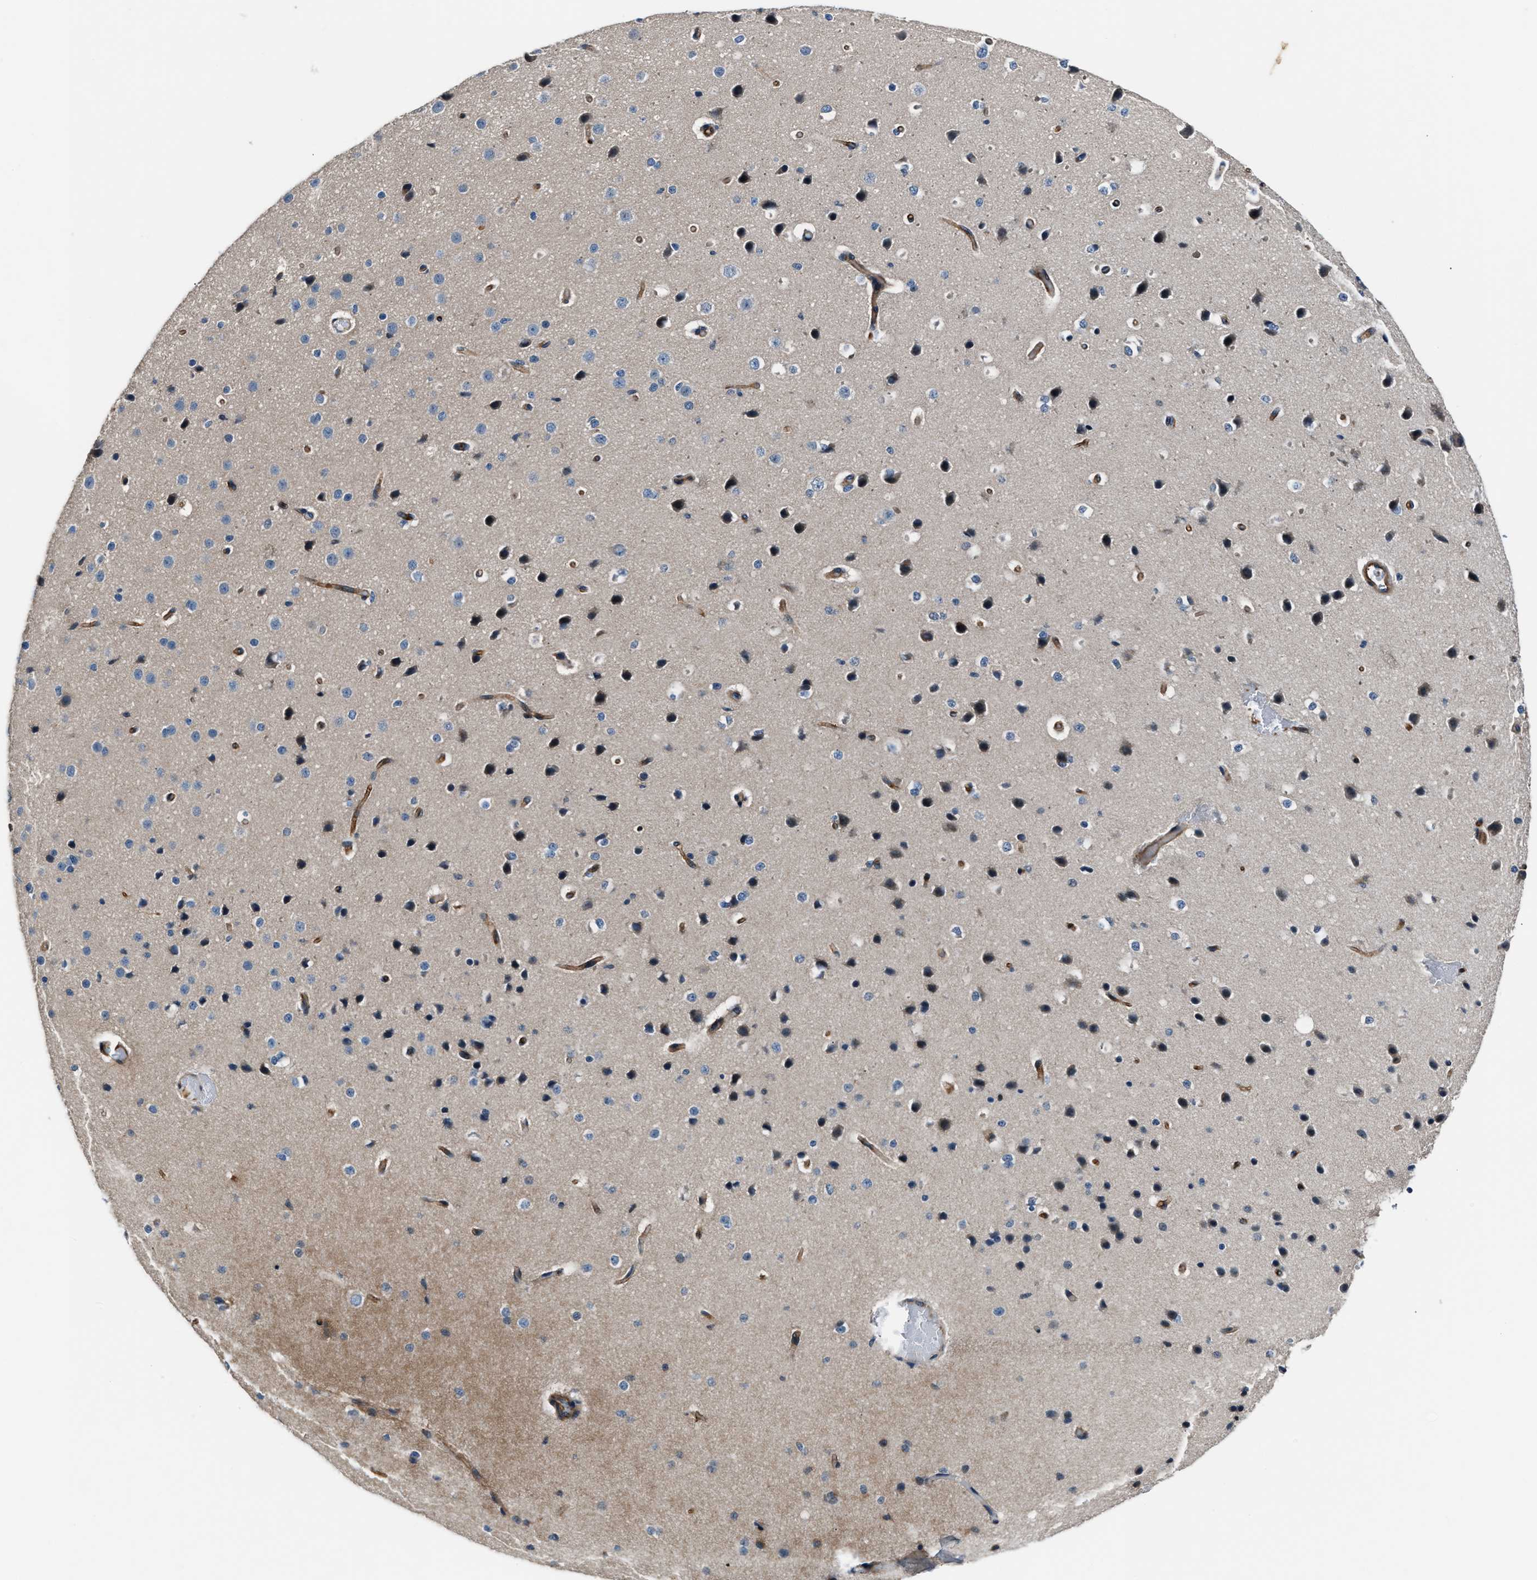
{"staining": {"intensity": "negative", "quantity": "none", "location": "none"}, "tissue": "cerebral cortex", "cell_type": "Endothelial cells", "image_type": "normal", "snomed": [{"axis": "morphology", "description": "Normal tissue, NOS"}, {"axis": "morphology", "description": "Developmental malformation"}, {"axis": "topography", "description": "Cerebral cortex"}], "caption": "IHC image of normal cerebral cortex: cerebral cortex stained with DAB demonstrates no significant protein staining in endothelial cells. Nuclei are stained in blue.", "gene": "MPDZ", "patient": {"sex": "female", "age": 30}}